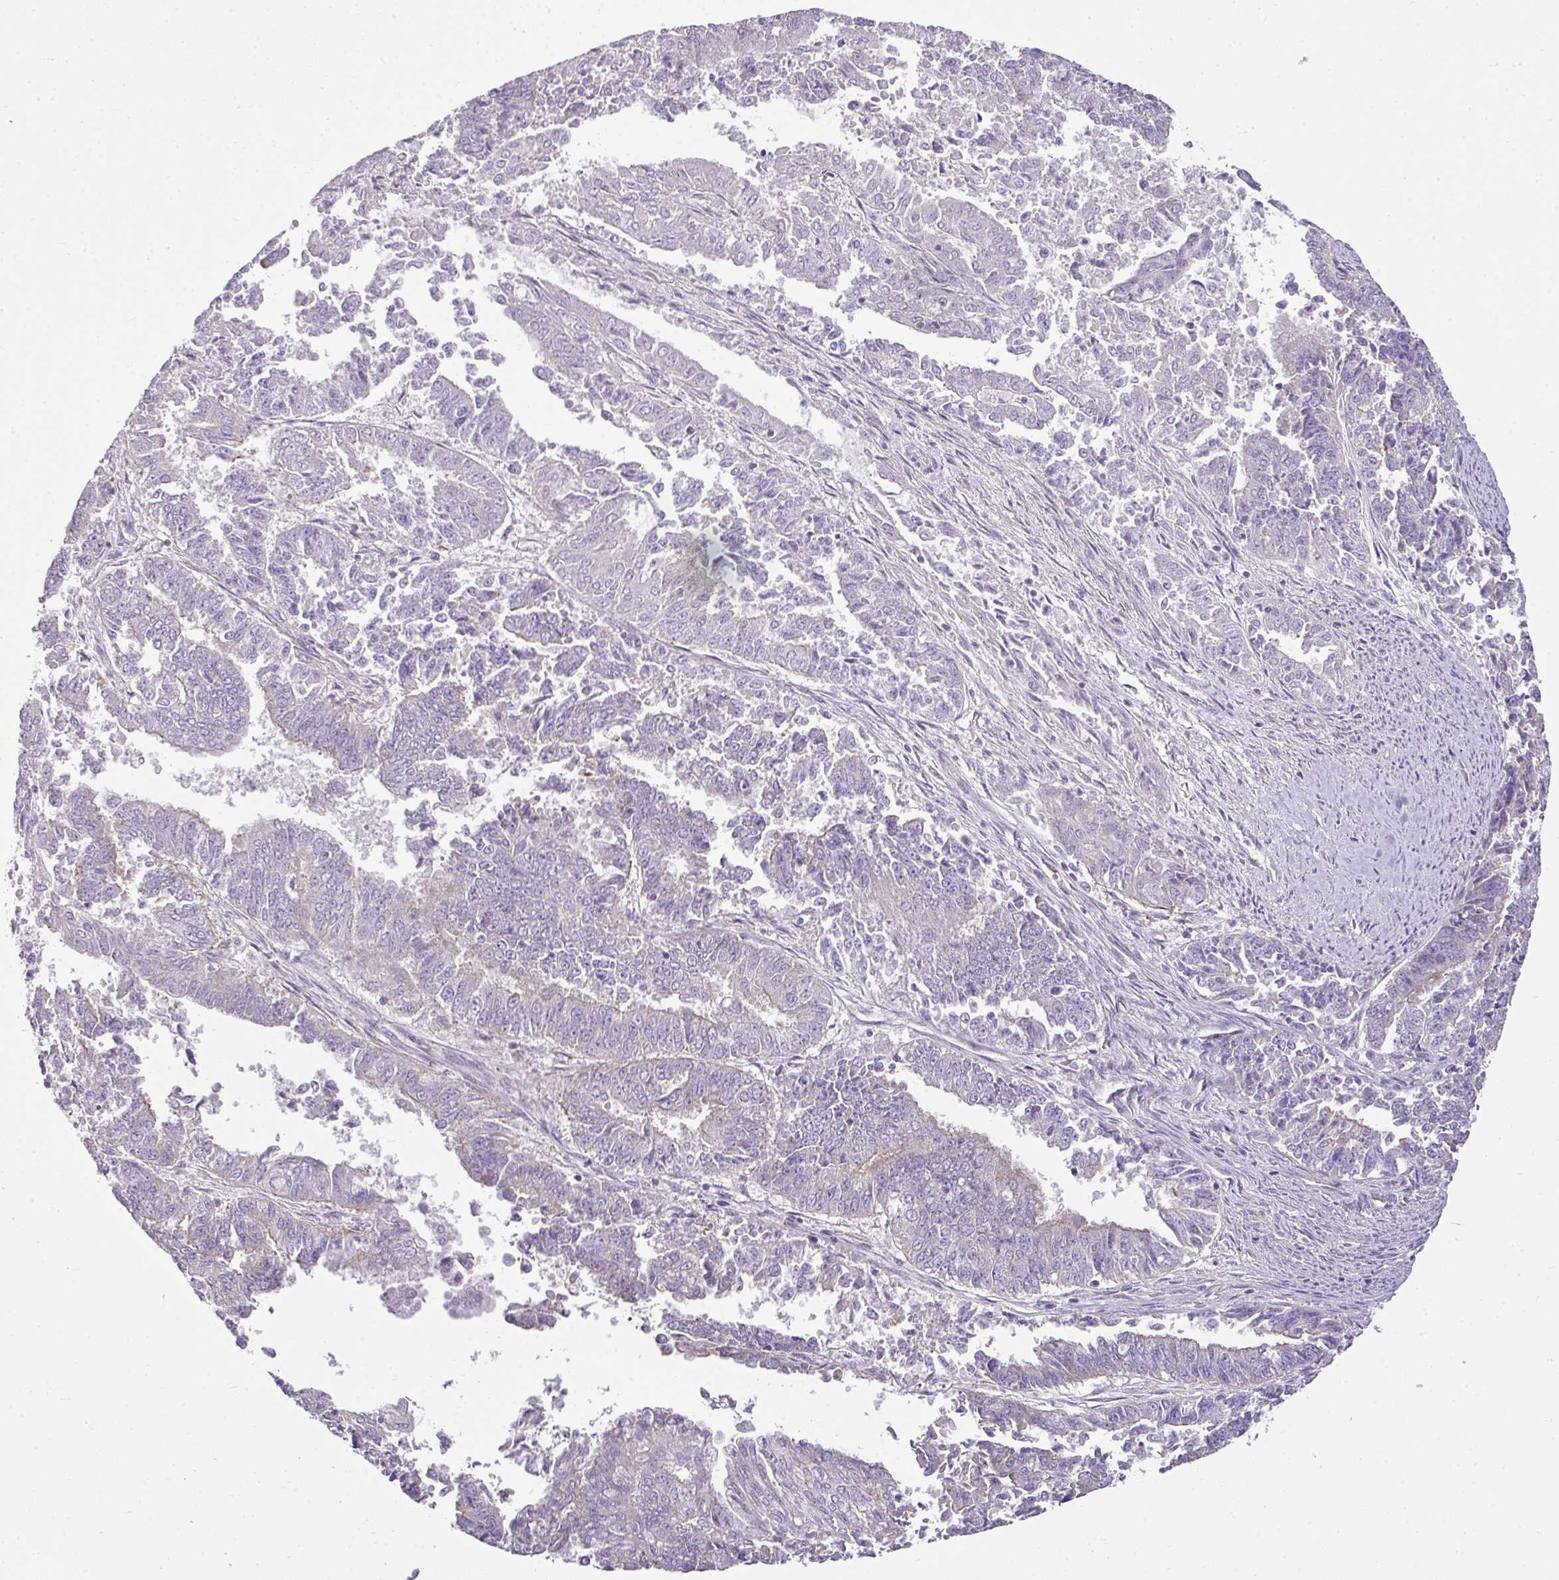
{"staining": {"intensity": "negative", "quantity": "none", "location": "none"}, "tissue": "endometrial cancer", "cell_type": "Tumor cells", "image_type": "cancer", "snomed": [{"axis": "morphology", "description": "Adenocarcinoma, NOS"}, {"axis": "topography", "description": "Endometrium"}], "caption": "Immunohistochemistry (IHC) micrograph of neoplastic tissue: endometrial cancer (adenocarcinoma) stained with DAB demonstrates no significant protein staining in tumor cells.", "gene": "PALS2", "patient": {"sex": "female", "age": 73}}